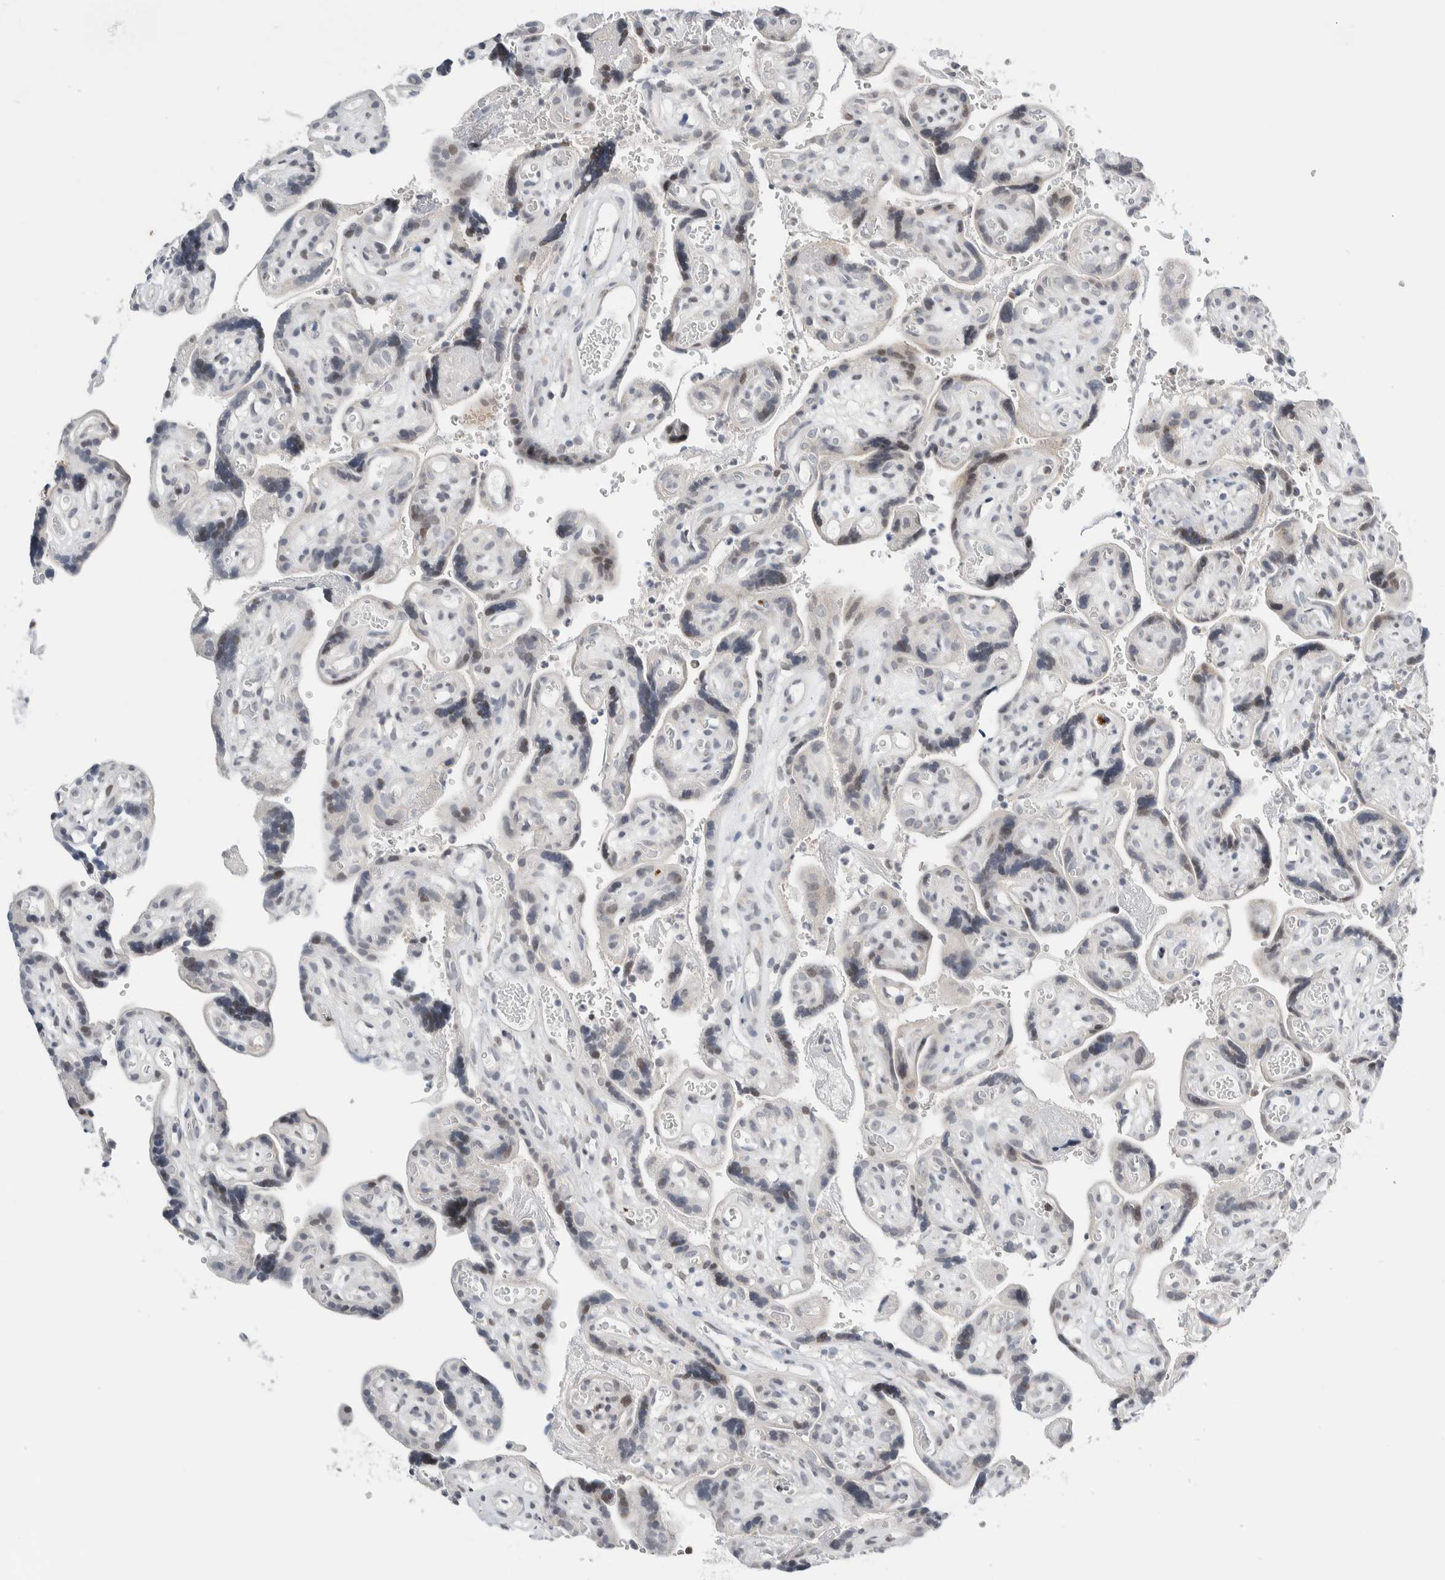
{"staining": {"intensity": "negative", "quantity": "none", "location": "none"}, "tissue": "placenta", "cell_type": "Decidual cells", "image_type": "normal", "snomed": [{"axis": "morphology", "description": "Normal tissue, NOS"}, {"axis": "topography", "description": "Placenta"}], "caption": "Immunohistochemistry (IHC) photomicrograph of normal placenta: placenta stained with DAB shows no significant protein expression in decidual cells. The staining was performed using DAB to visualize the protein expression in brown, while the nuclei were stained in blue with hematoxylin (Magnification: 20x).", "gene": "NEUROD1", "patient": {"sex": "female", "age": 30}}